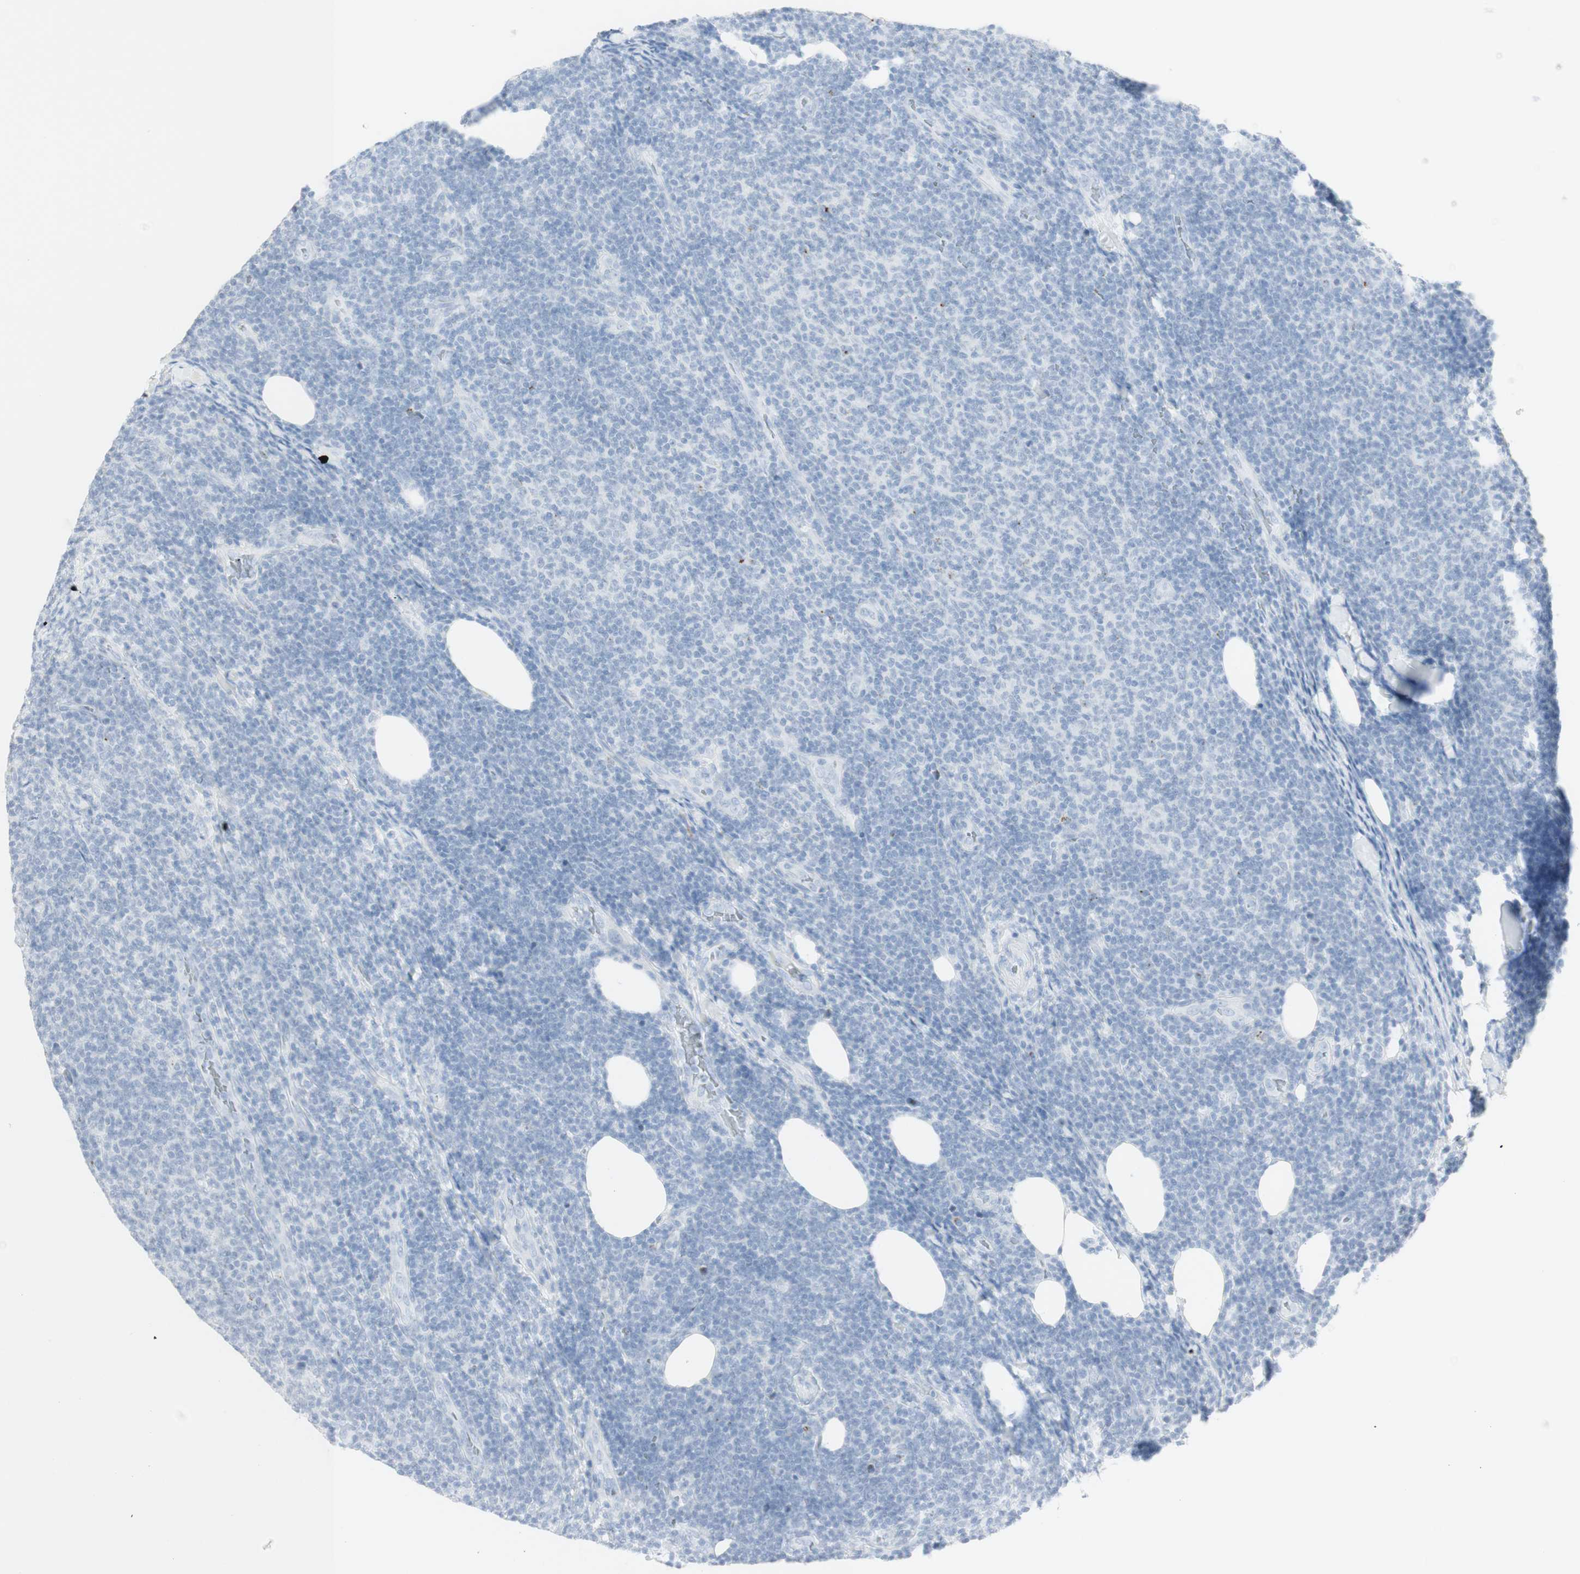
{"staining": {"intensity": "negative", "quantity": "none", "location": "none"}, "tissue": "lymphoma", "cell_type": "Tumor cells", "image_type": "cancer", "snomed": [{"axis": "morphology", "description": "Malignant lymphoma, non-Hodgkin's type, Low grade"}, {"axis": "topography", "description": "Lymph node"}], "caption": "Tumor cells show no significant positivity in lymphoma.", "gene": "NAPSA", "patient": {"sex": "male", "age": 66}}